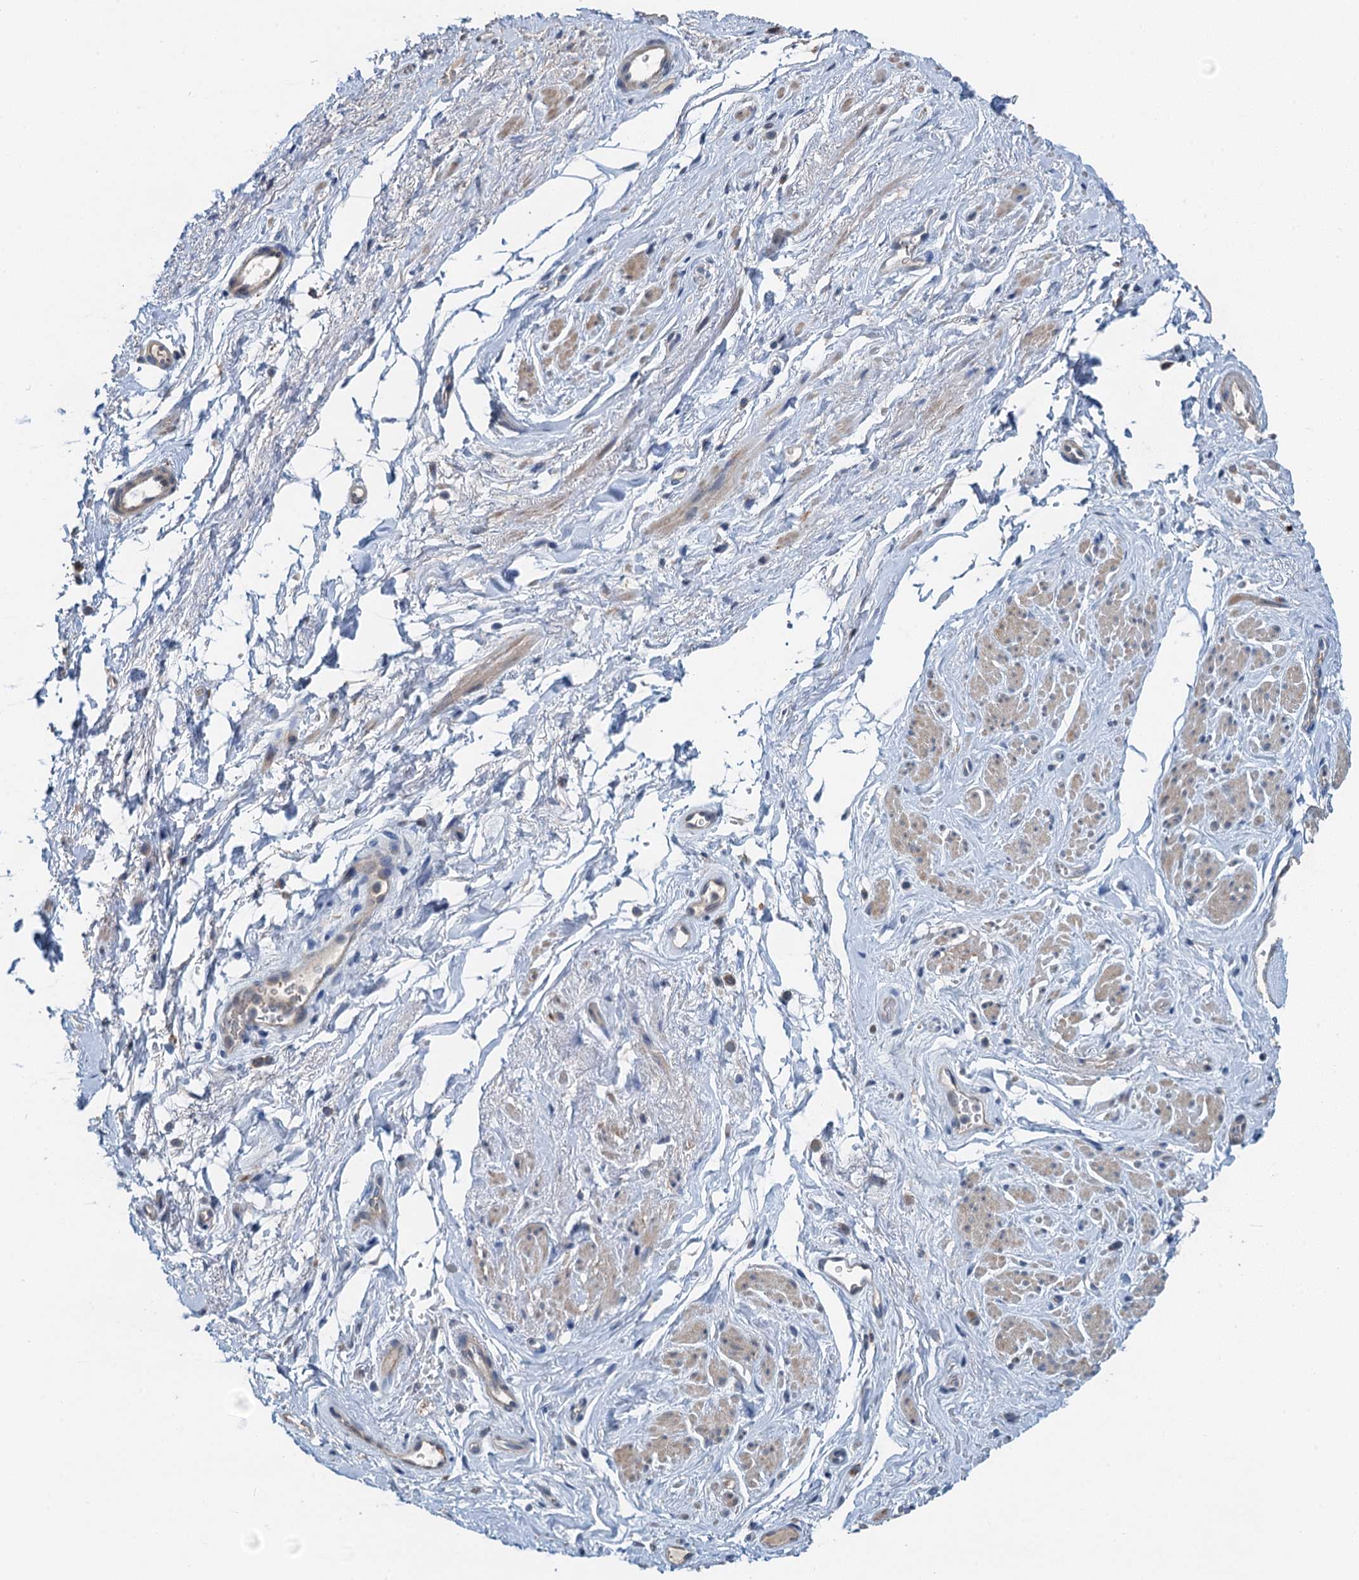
{"staining": {"intensity": "weak", "quantity": "<25%", "location": "cytoplasmic/membranous"}, "tissue": "smooth muscle", "cell_type": "Smooth muscle cells", "image_type": "normal", "snomed": [{"axis": "morphology", "description": "Normal tissue, NOS"}, {"axis": "topography", "description": "Smooth muscle"}, {"axis": "topography", "description": "Peripheral nerve tissue"}], "caption": "This is an immunohistochemistry histopathology image of unremarkable smooth muscle. There is no expression in smooth muscle cells.", "gene": "ZNF606", "patient": {"sex": "male", "age": 69}}